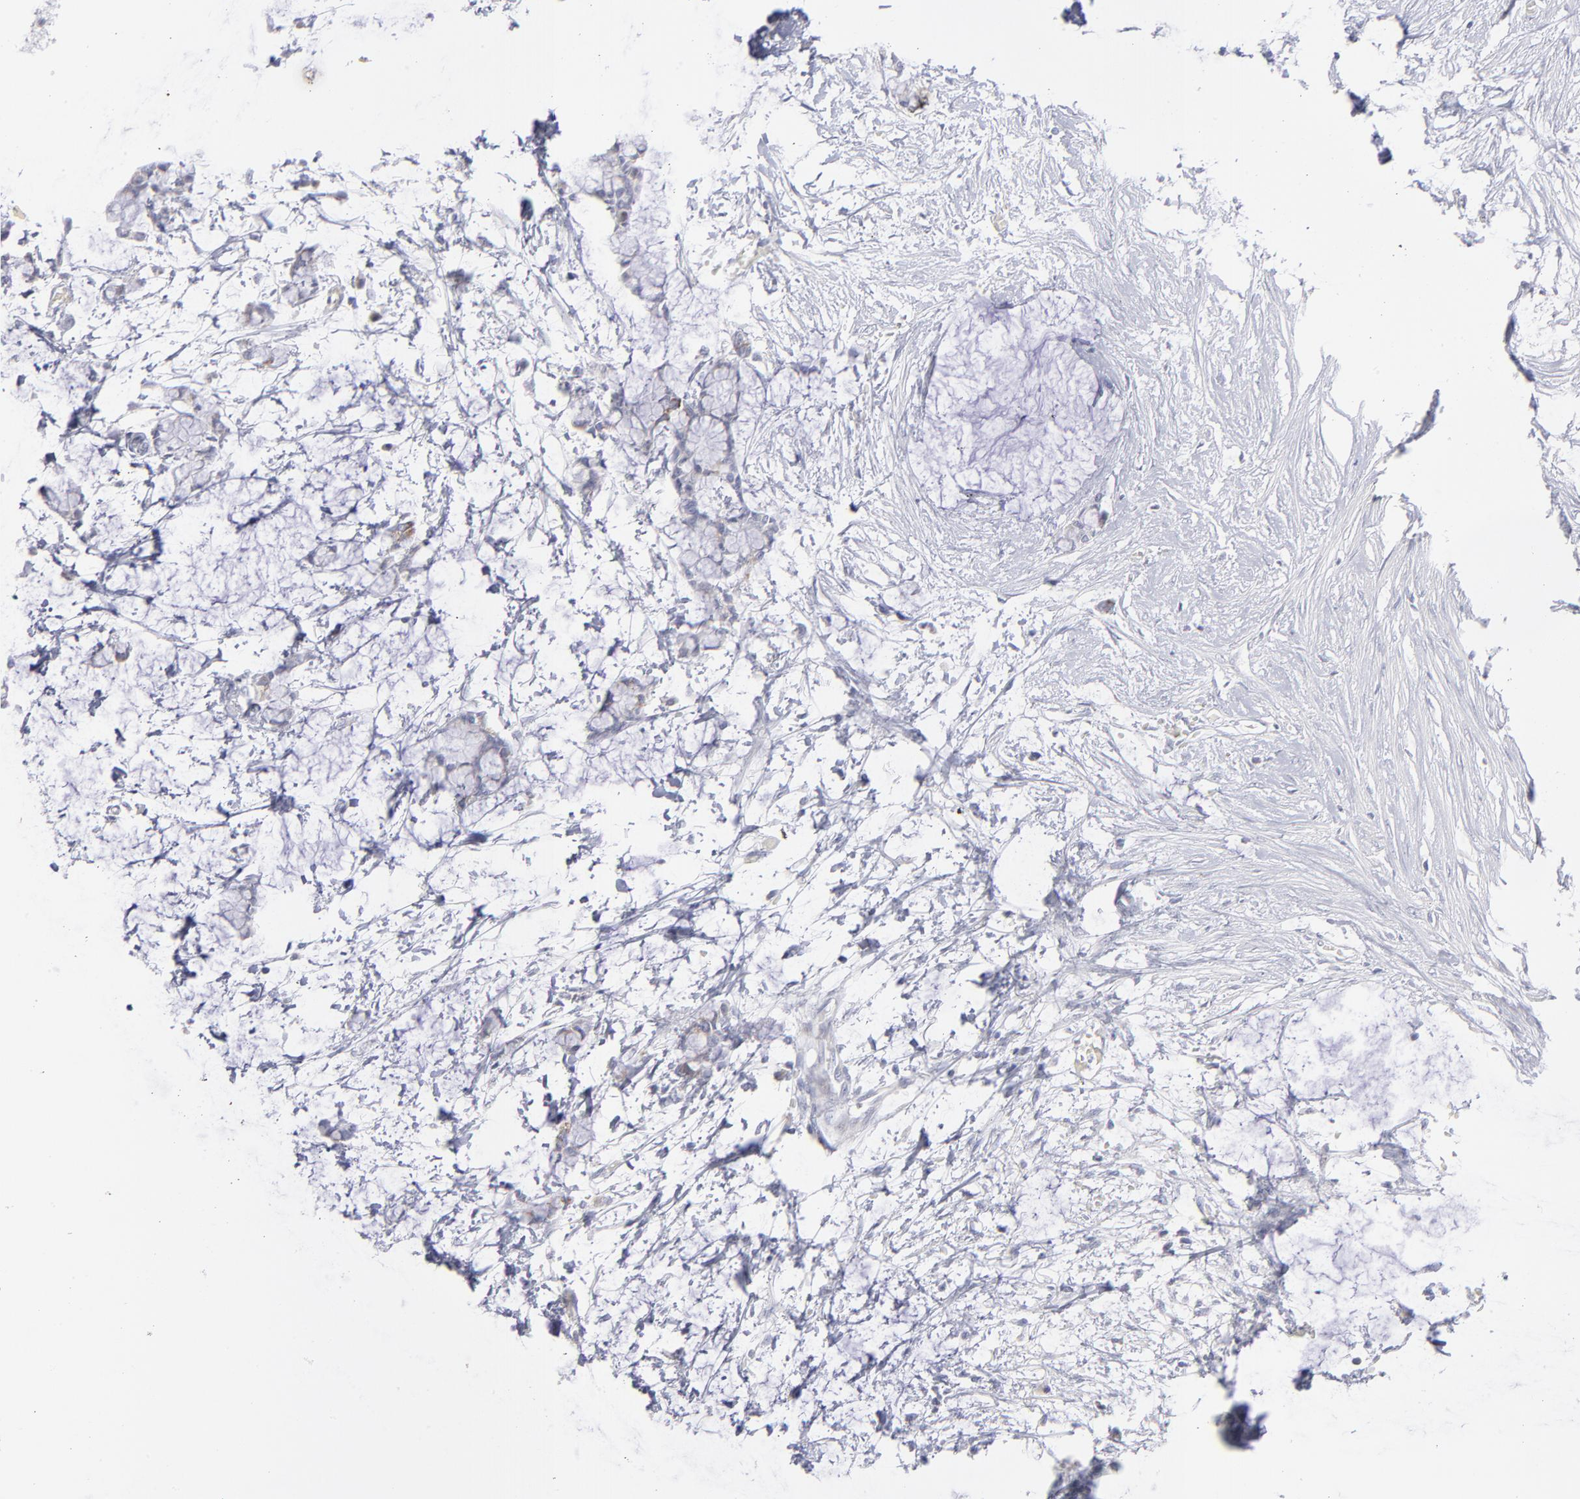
{"staining": {"intensity": "weak", "quantity": "25%-75%", "location": "cytoplasmic/membranous"}, "tissue": "colorectal cancer", "cell_type": "Tumor cells", "image_type": "cancer", "snomed": [{"axis": "morphology", "description": "Normal tissue, NOS"}, {"axis": "morphology", "description": "Adenocarcinoma, NOS"}, {"axis": "topography", "description": "Colon"}, {"axis": "topography", "description": "Peripheral nerve tissue"}], "caption": "Immunohistochemistry staining of adenocarcinoma (colorectal), which exhibits low levels of weak cytoplasmic/membranous staining in about 25%-75% of tumor cells indicating weak cytoplasmic/membranous protein expression. The staining was performed using DAB (brown) for protein detection and nuclei were counterstained in hematoxylin (blue).", "gene": "MTHFD2", "patient": {"sex": "male", "age": 14}}